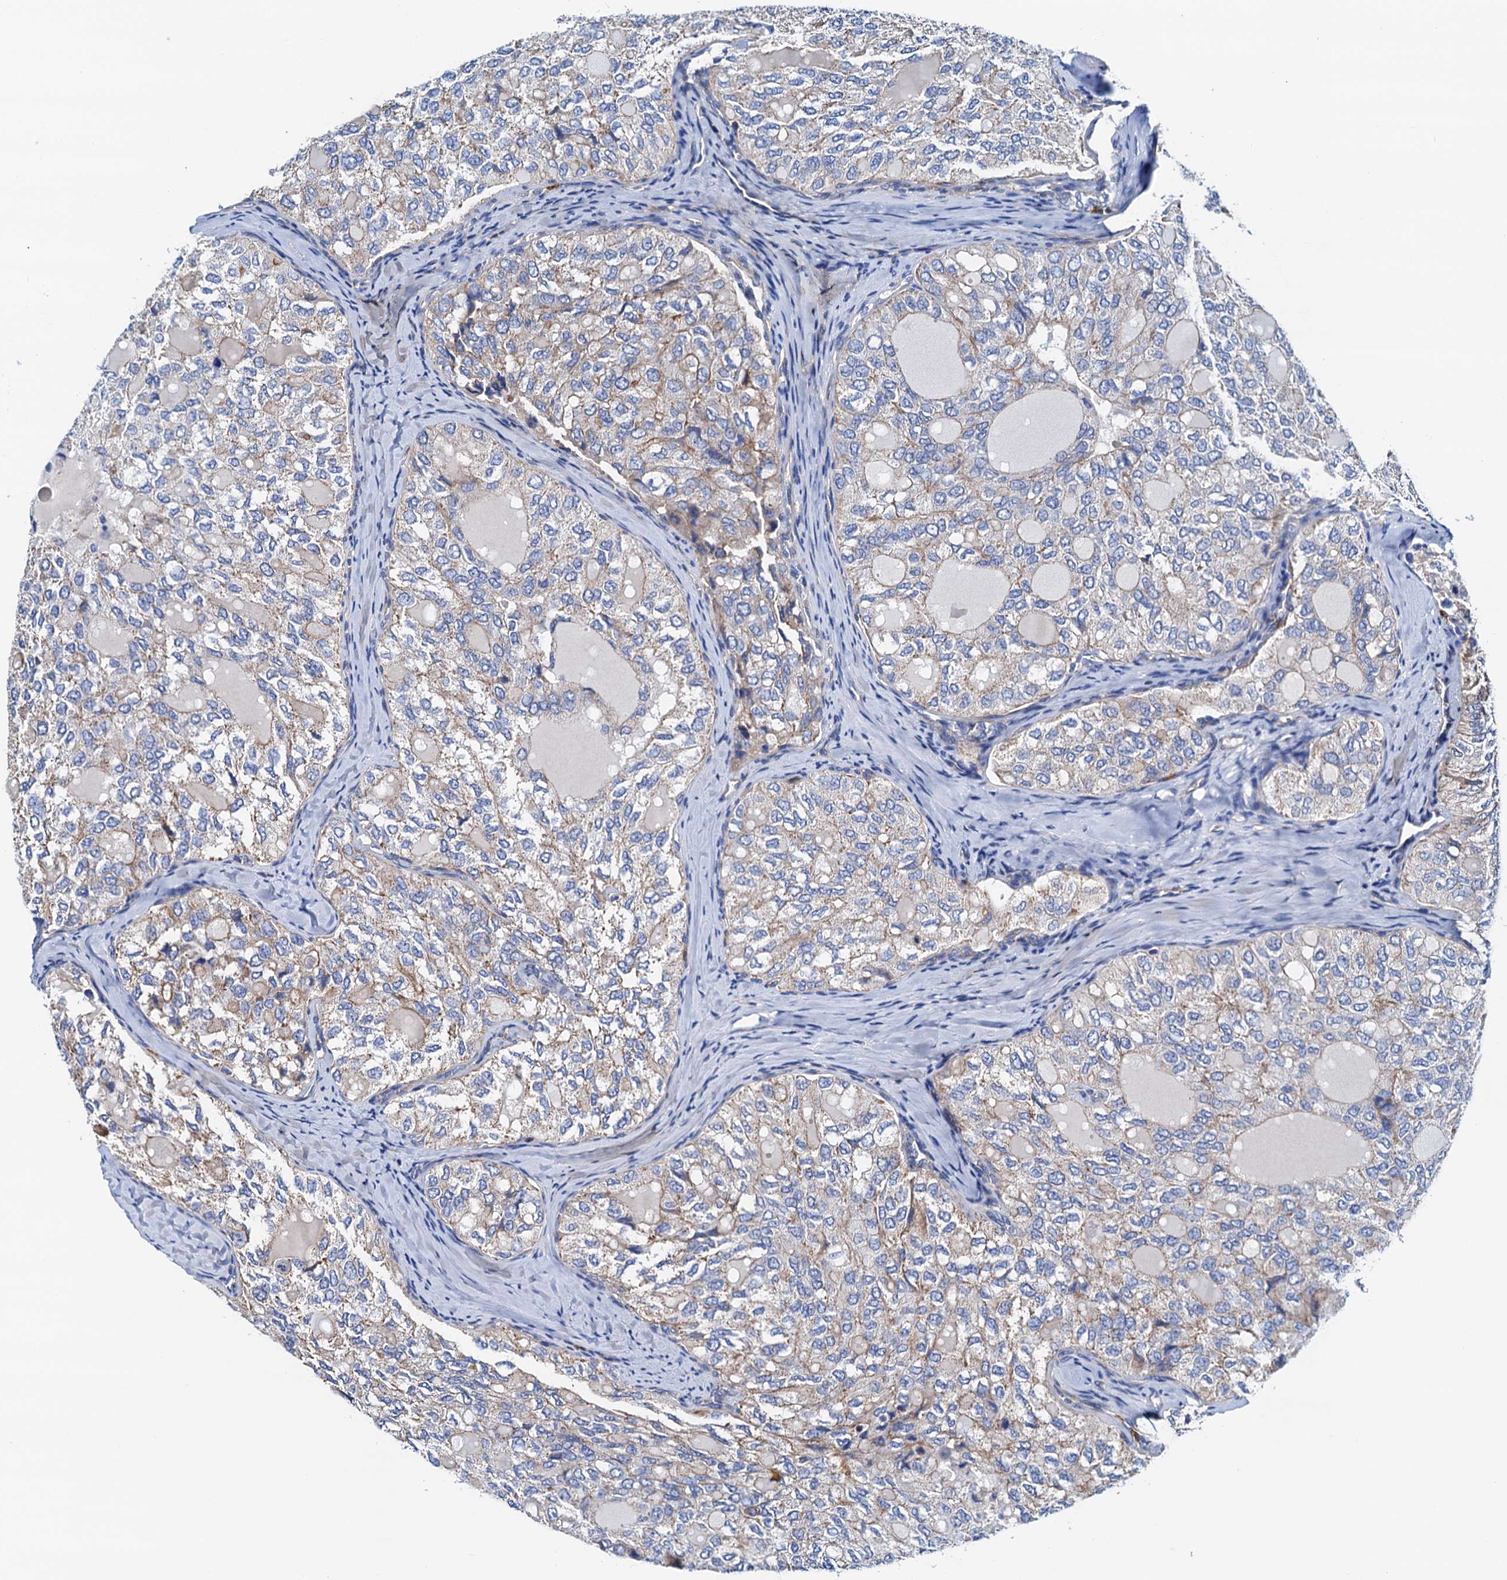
{"staining": {"intensity": "negative", "quantity": "none", "location": "none"}, "tissue": "thyroid cancer", "cell_type": "Tumor cells", "image_type": "cancer", "snomed": [{"axis": "morphology", "description": "Follicular adenoma carcinoma, NOS"}, {"axis": "topography", "description": "Thyroid gland"}], "caption": "High power microscopy histopathology image of an immunohistochemistry image of thyroid follicular adenoma carcinoma, revealing no significant staining in tumor cells.", "gene": "RASSF9", "patient": {"sex": "male", "age": 75}}